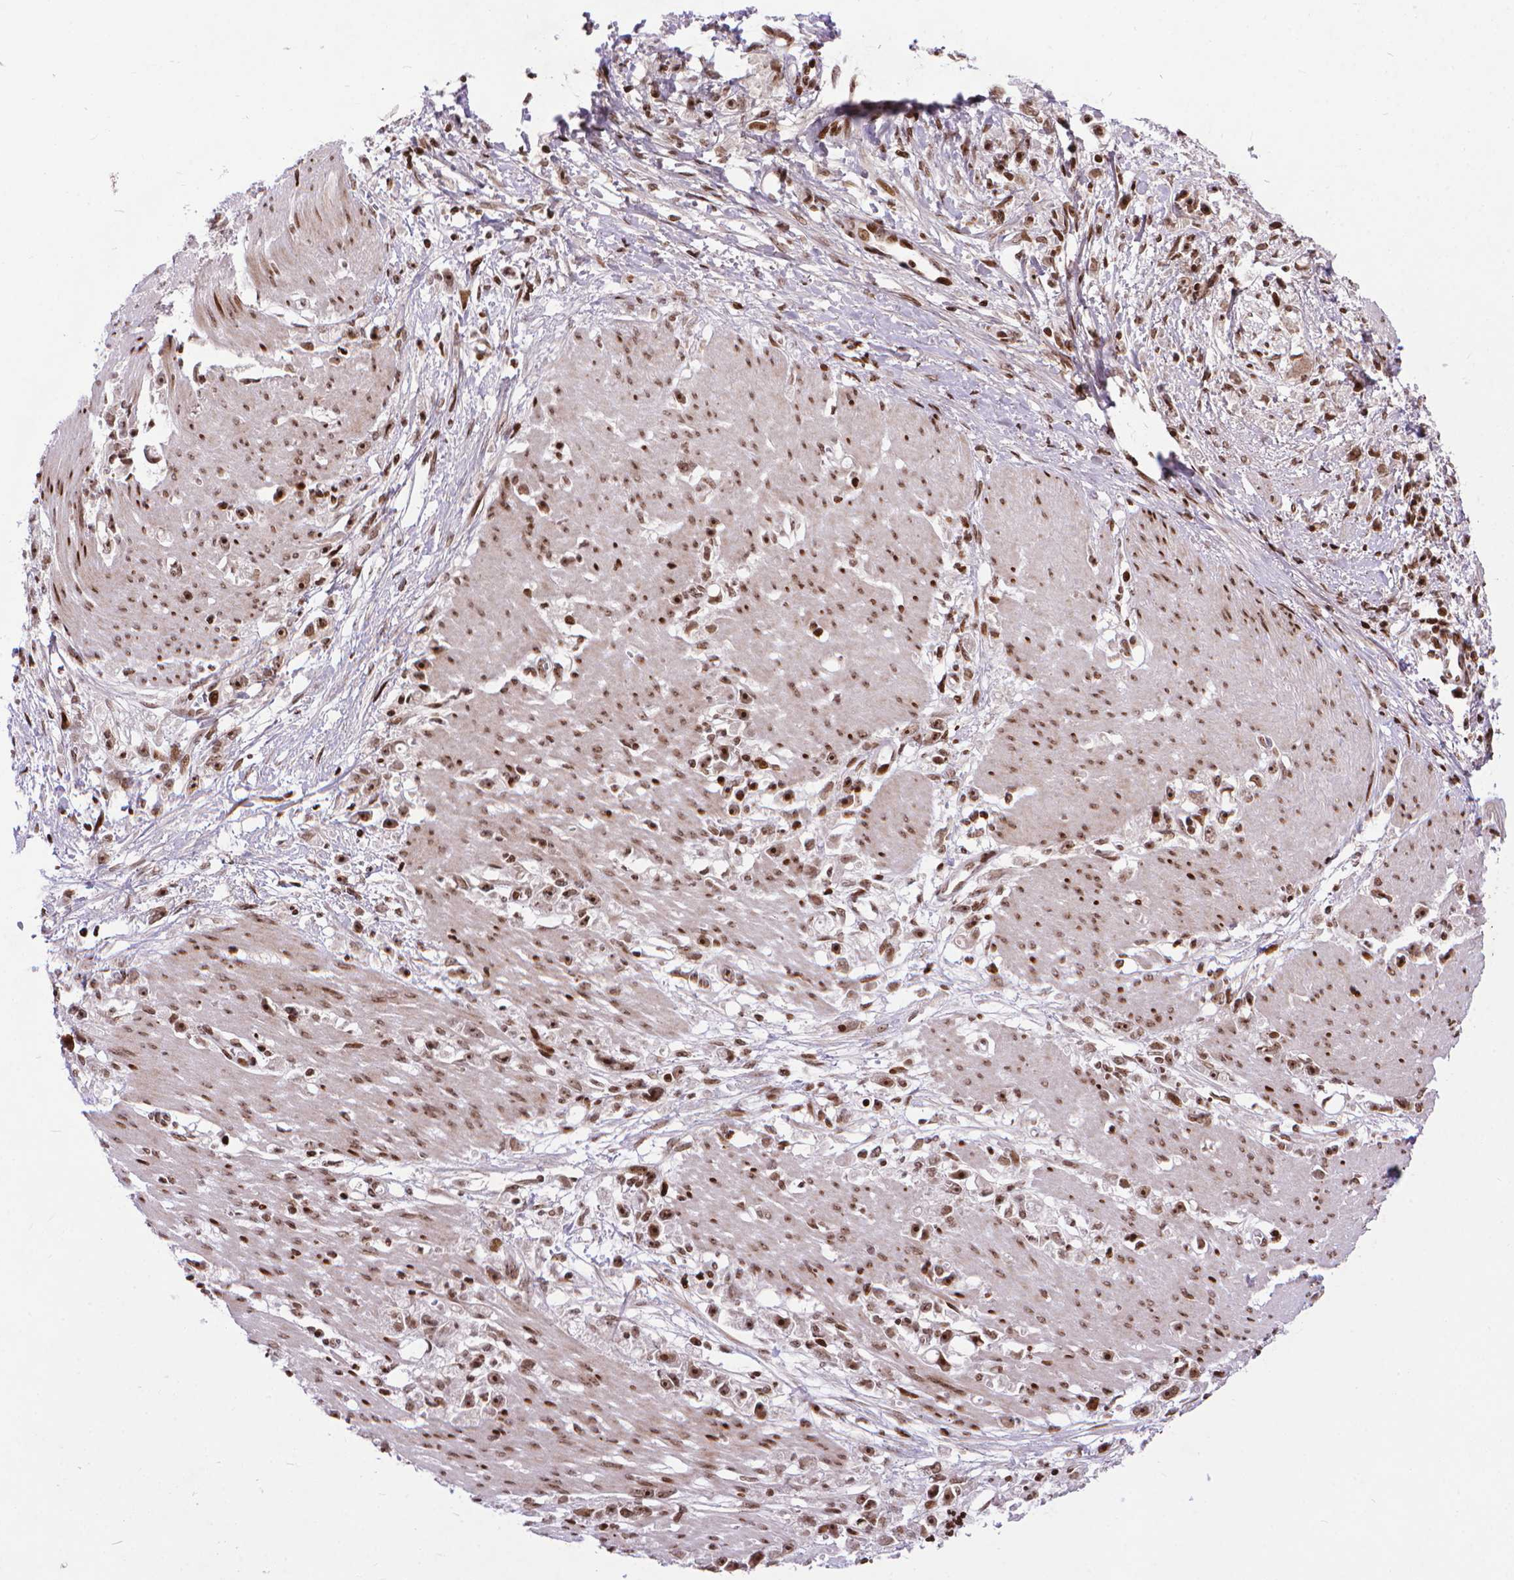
{"staining": {"intensity": "moderate", "quantity": ">75%", "location": "nuclear"}, "tissue": "stomach cancer", "cell_type": "Tumor cells", "image_type": "cancer", "snomed": [{"axis": "morphology", "description": "Adenocarcinoma, NOS"}, {"axis": "topography", "description": "Stomach"}], "caption": "Immunohistochemistry (IHC) image of stomach cancer (adenocarcinoma) stained for a protein (brown), which reveals medium levels of moderate nuclear expression in approximately >75% of tumor cells.", "gene": "AMER1", "patient": {"sex": "female", "age": 59}}